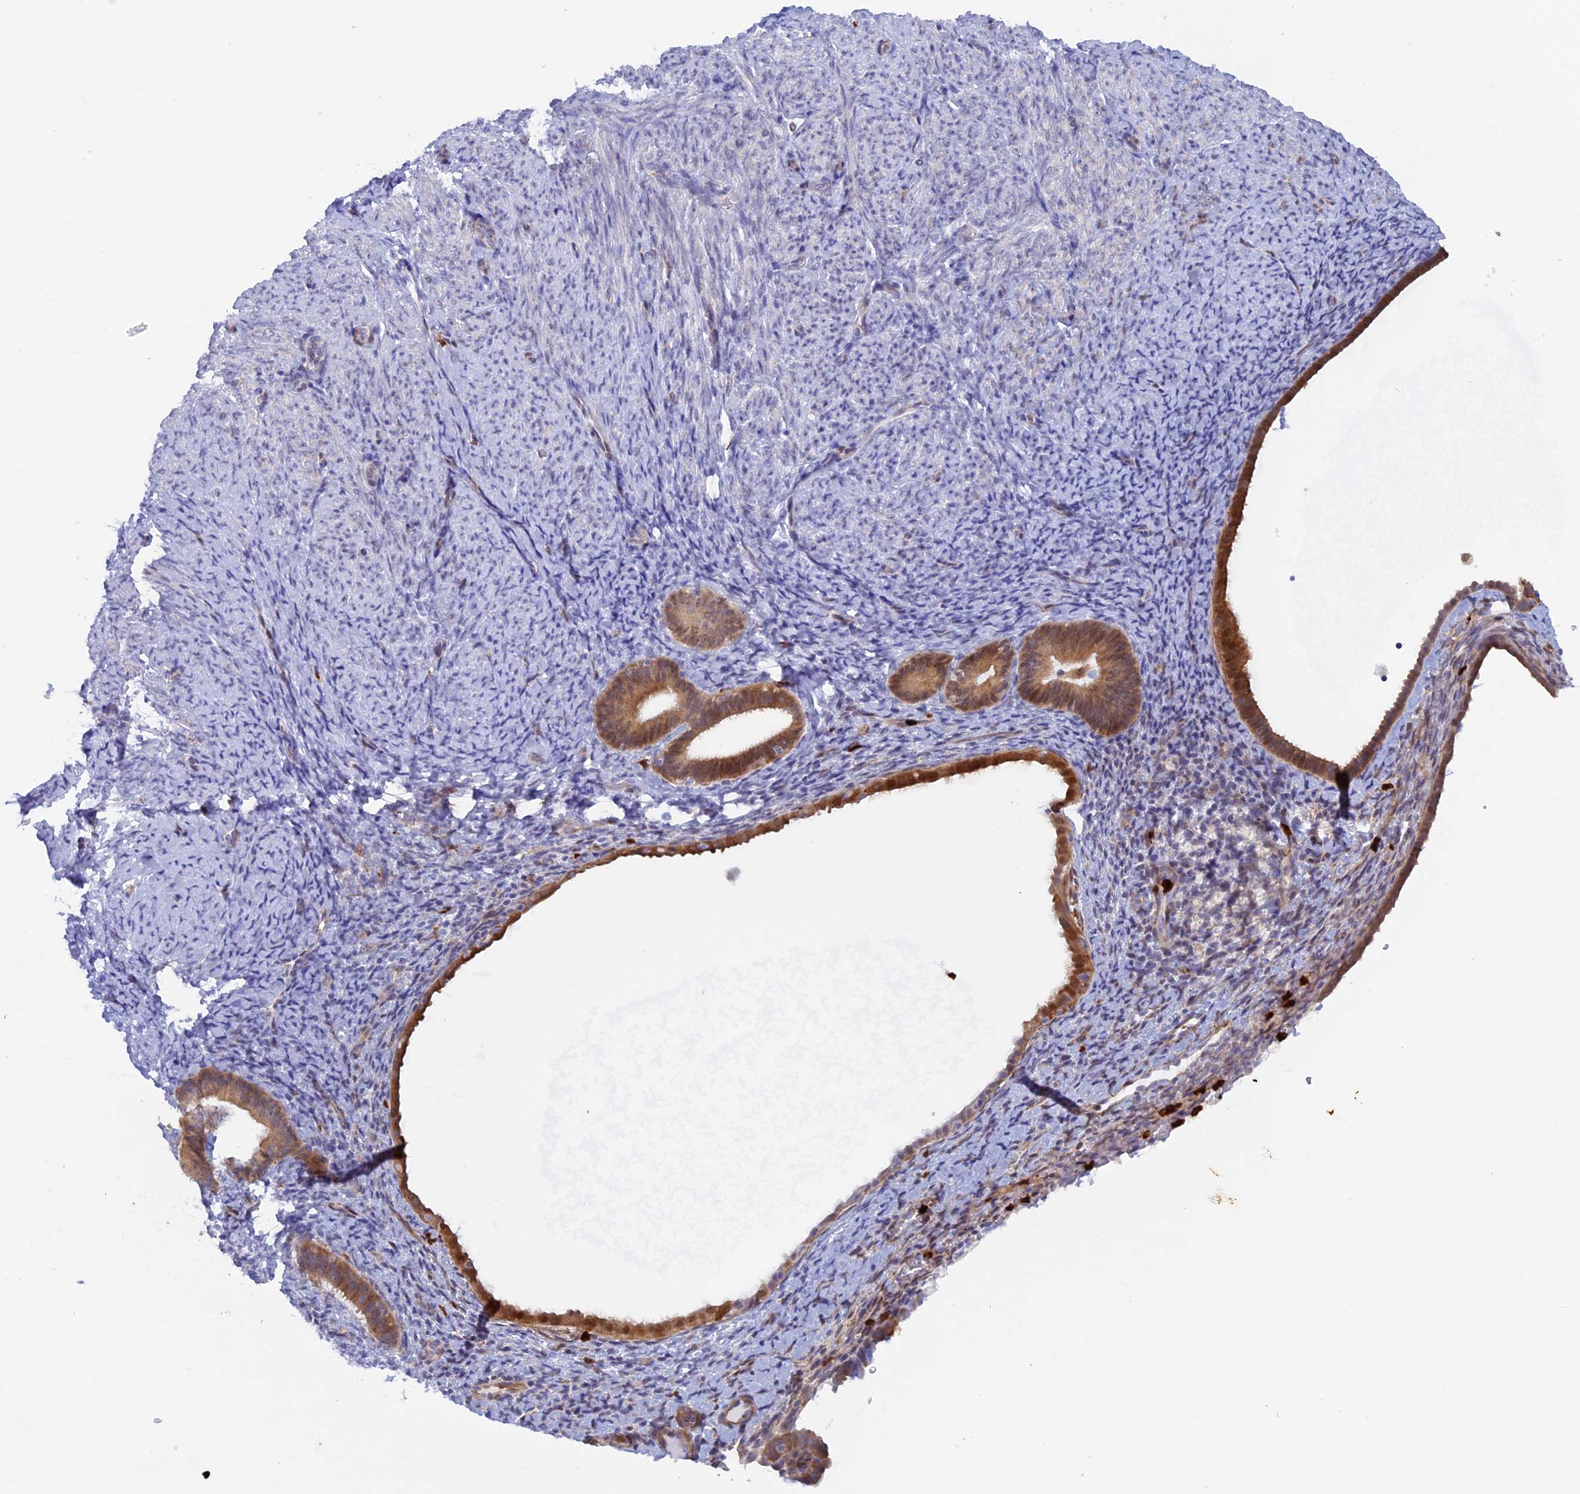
{"staining": {"intensity": "weak", "quantity": "<25%", "location": "cytoplasmic/membranous"}, "tissue": "endometrium", "cell_type": "Cells in endometrial stroma", "image_type": "normal", "snomed": [{"axis": "morphology", "description": "Normal tissue, NOS"}, {"axis": "topography", "description": "Endometrium"}], "caption": "An IHC image of benign endometrium is shown. There is no staining in cells in endometrial stroma of endometrium.", "gene": "SLC26A1", "patient": {"sex": "female", "age": 65}}